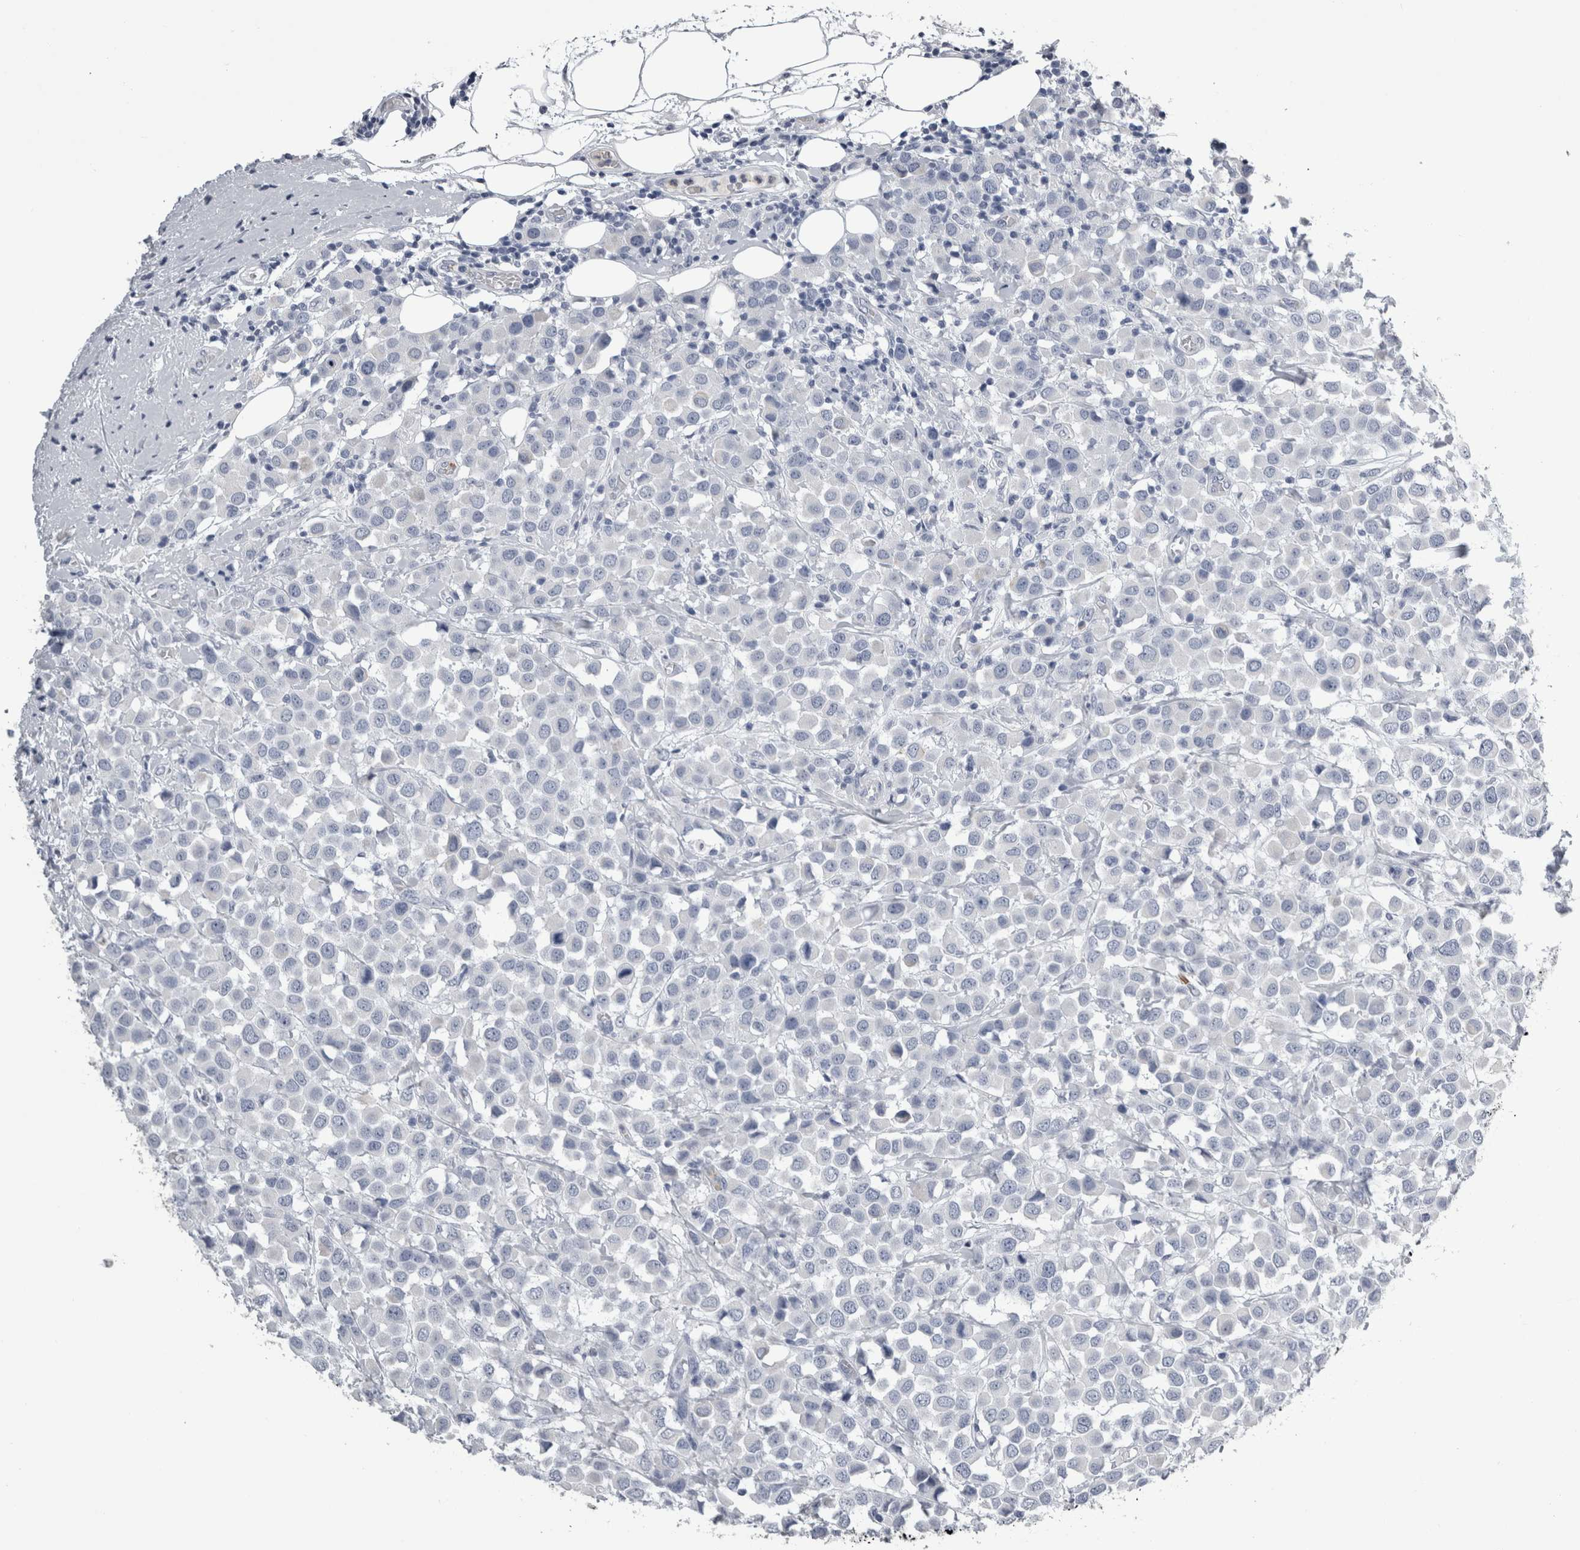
{"staining": {"intensity": "negative", "quantity": "none", "location": "none"}, "tissue": "breast cancer", "cell_type": "Tumor cells", "image_type": "cancer", "snomed": [{"axis": "morphology", "description": "Duct carcinoma"}, {"axis": "topography", "description": "Breast"}], "caption": "This is an immunohistochemistry (IHC) histopathology image of human breast cancer (infiltrating ductal carcinoma). There is no expression in tumor cells.", "gene": "ALDH8A1", "patient": {"sex": "female", "age": 61}}